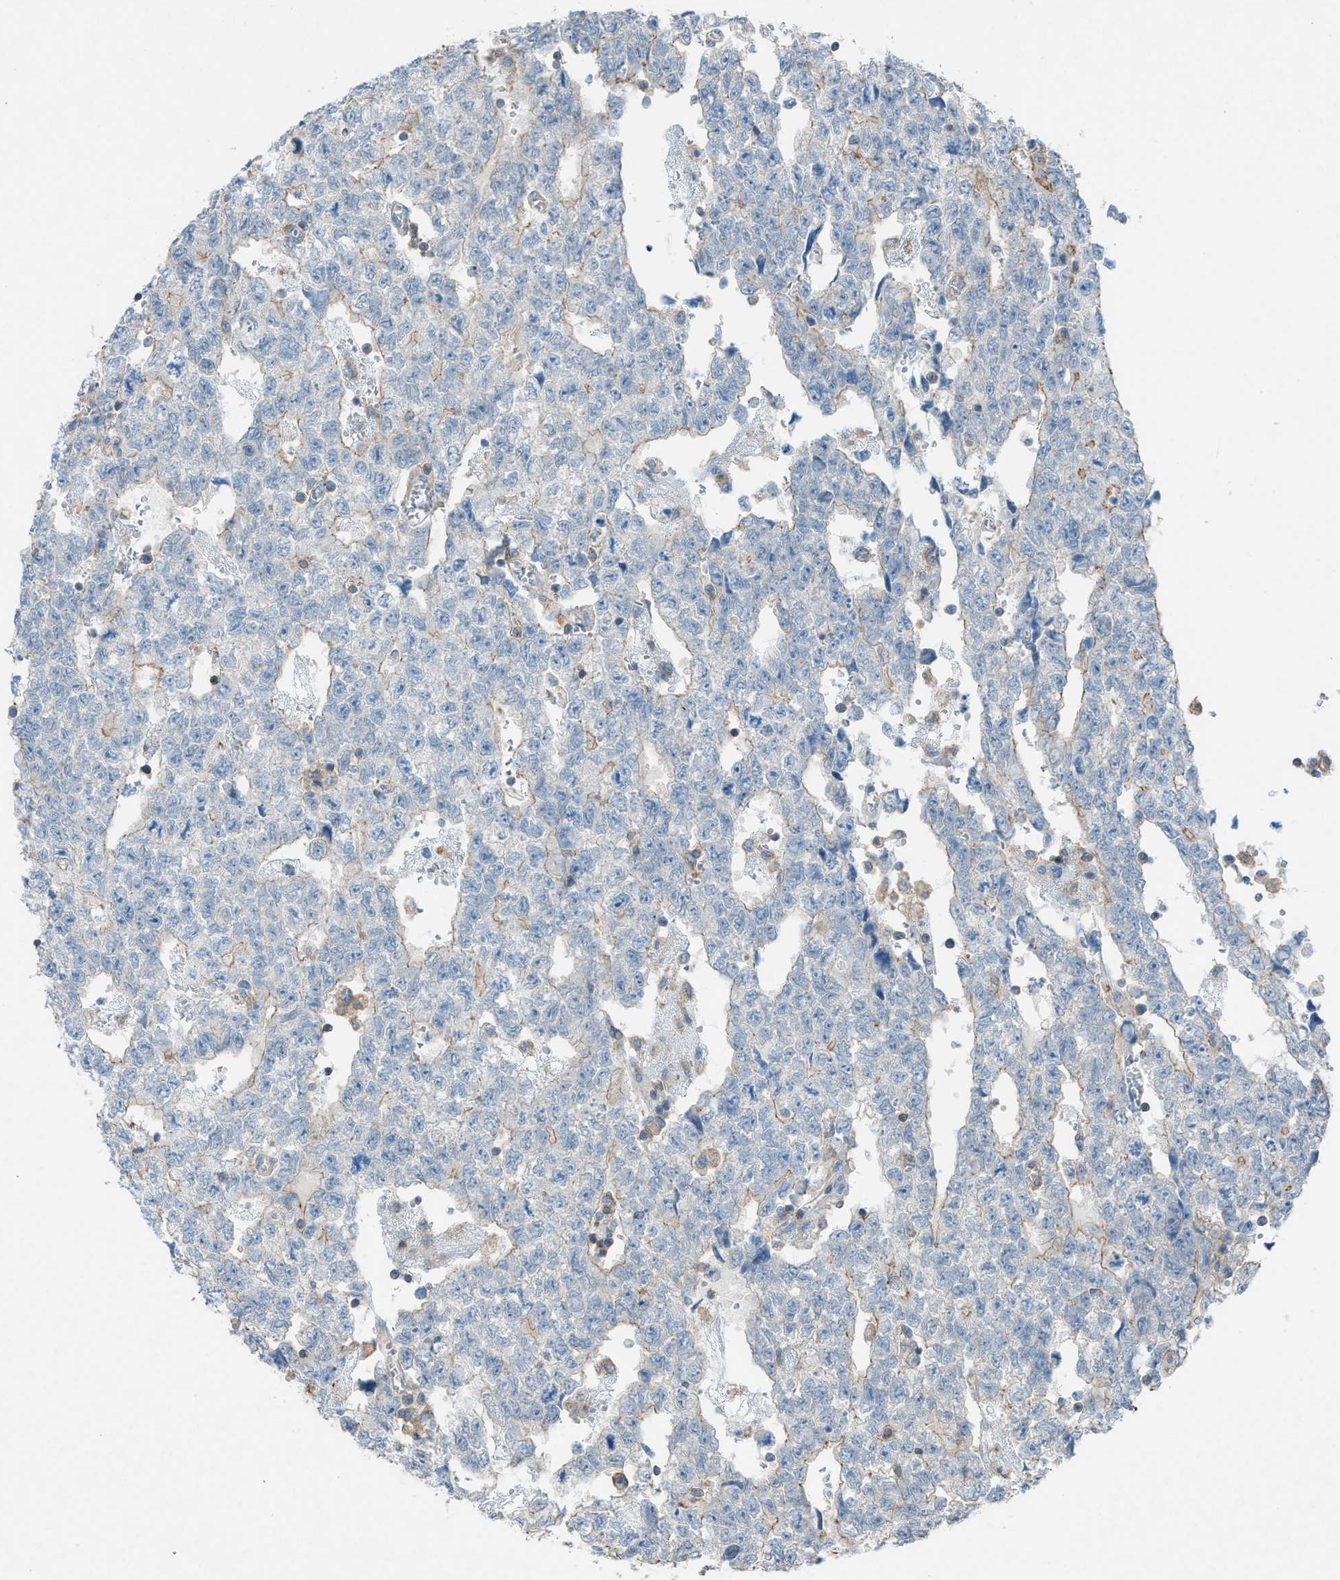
{"staining": {"intensity": "negative", "quantity": "none", "location": "none"}, "tissue": "testis cancer", "cell_type": "Tumor cells", "image_type": "cancer", "snomed": [{"axis": "morphology", "description": "Seminoma, NOS"}, {"axis": "morphology", "description": "Carcinoma, Embryonal, NOS"}, {"axis": "topography", "description": "Testis"}], "caption": "The immunohistochemistry image has no significant positivity in tumor cells of seminoma (testis) tissue.", "gene": "NCK2", "patient": {"sex": "male", "age": 38}}